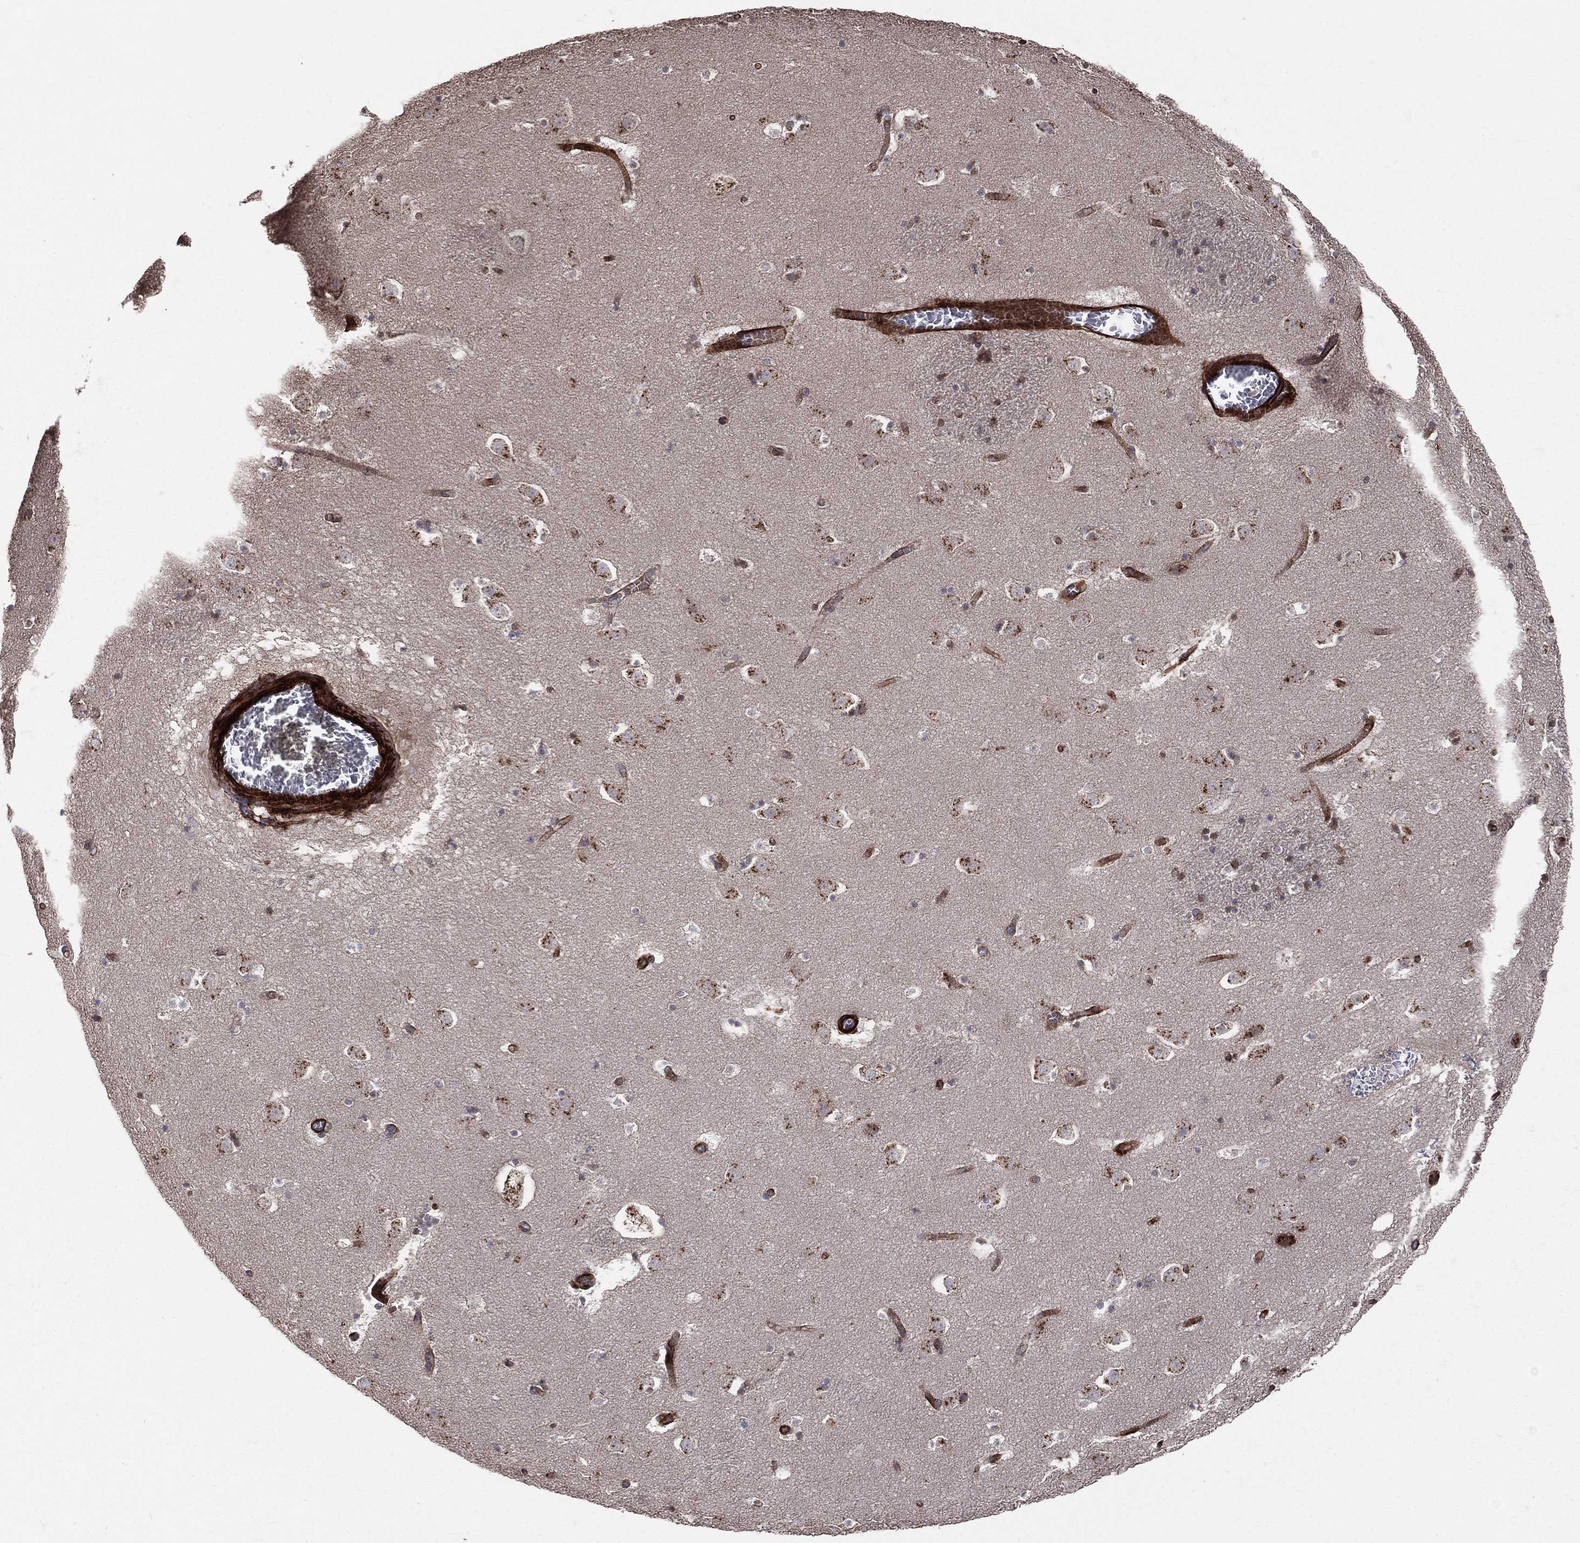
{"staining": {"intensity": "moderate", "quantity": "<25%", "location": "cytoplasmic/membranous"}, "tissue": "caudate", "cell_type": "Glial cells", "image_type": "normal", "snomed": [{"axis": "morphology", "description": "Normal tissue, NOS"}, {"axis": "topography", "description": "Lateral ventricle wall"}], "caption": "Immunohistochemistry of normal human caudate demonstrates low levels of moderate cytoplasmic/membranous expression in approximately <25% of glial cells. The staining was performed using DAB to visualize the protein expression in brown, while the nuclei were stained in blue with hematoxylin (Magnification: 20x).", "gene": "ENTPD1", "patient": {"sex": "female", "age": 42}}